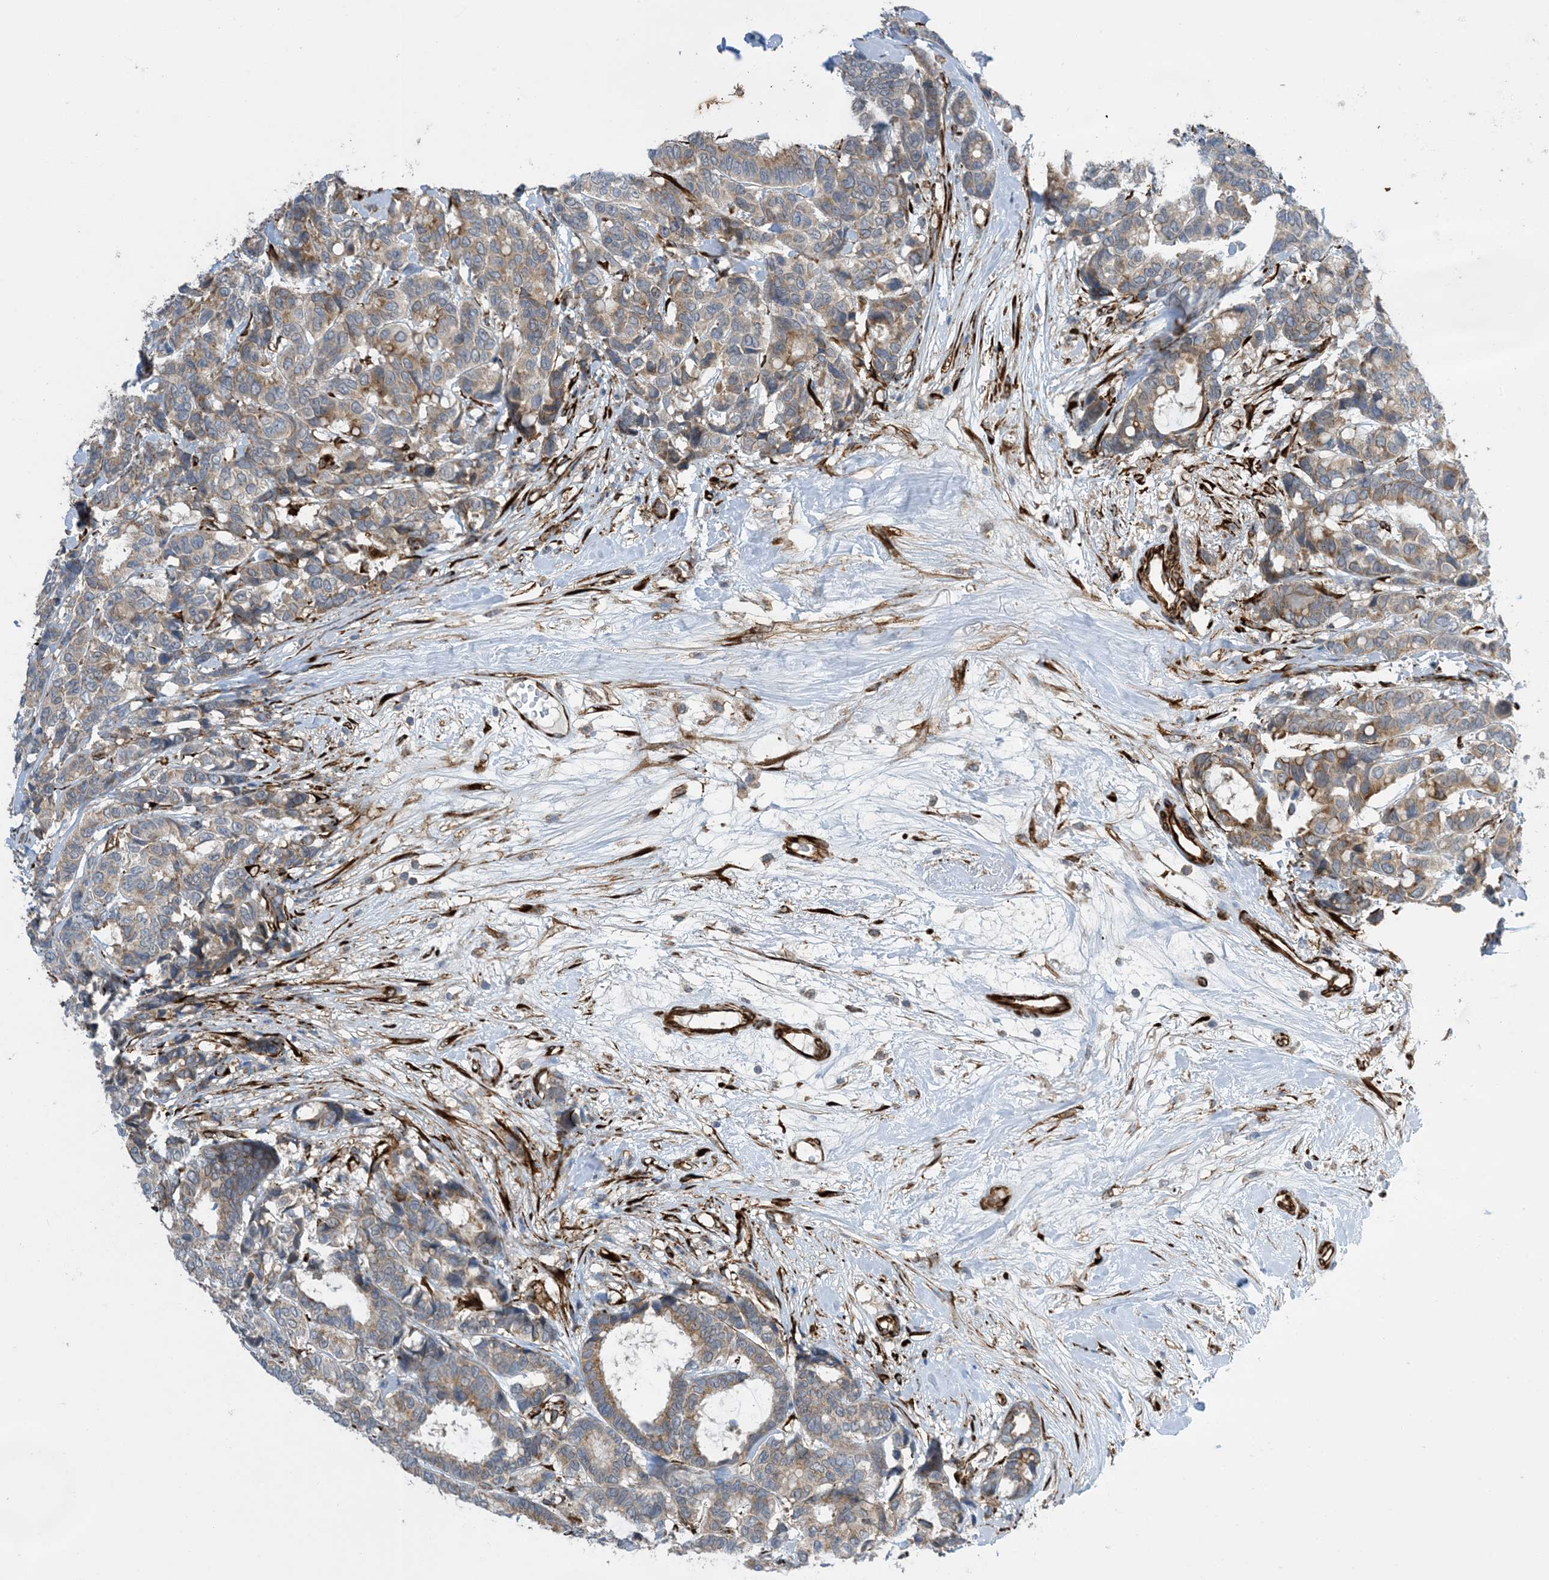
{"staining": {"intensity": "moderate", "quantity": "25%-75%", "location": "cytoplasmic/membranous"}, "tissue": "breast cancer", "cell_type": "Tumor cells", "image_type": "cancer", "snomed": [{"axis": "morphology", "description": "Duct carcinoma"}, {"axis": "topography", "description": "Breast"}], "caption": "Immunohistochemistry (IHC) of human infiltrating ductal carcinoma (breast) displays medium levels of moderate cytoplasmic/membranous staining in approximately 25%-75% of tumor cells. (DAB (3,3'-diaminobenzidine) = brown stain, brightfield microscopy at high magnification).", "gene": "ZBTB45", "patient": {"sex": "female", "age": 87}}